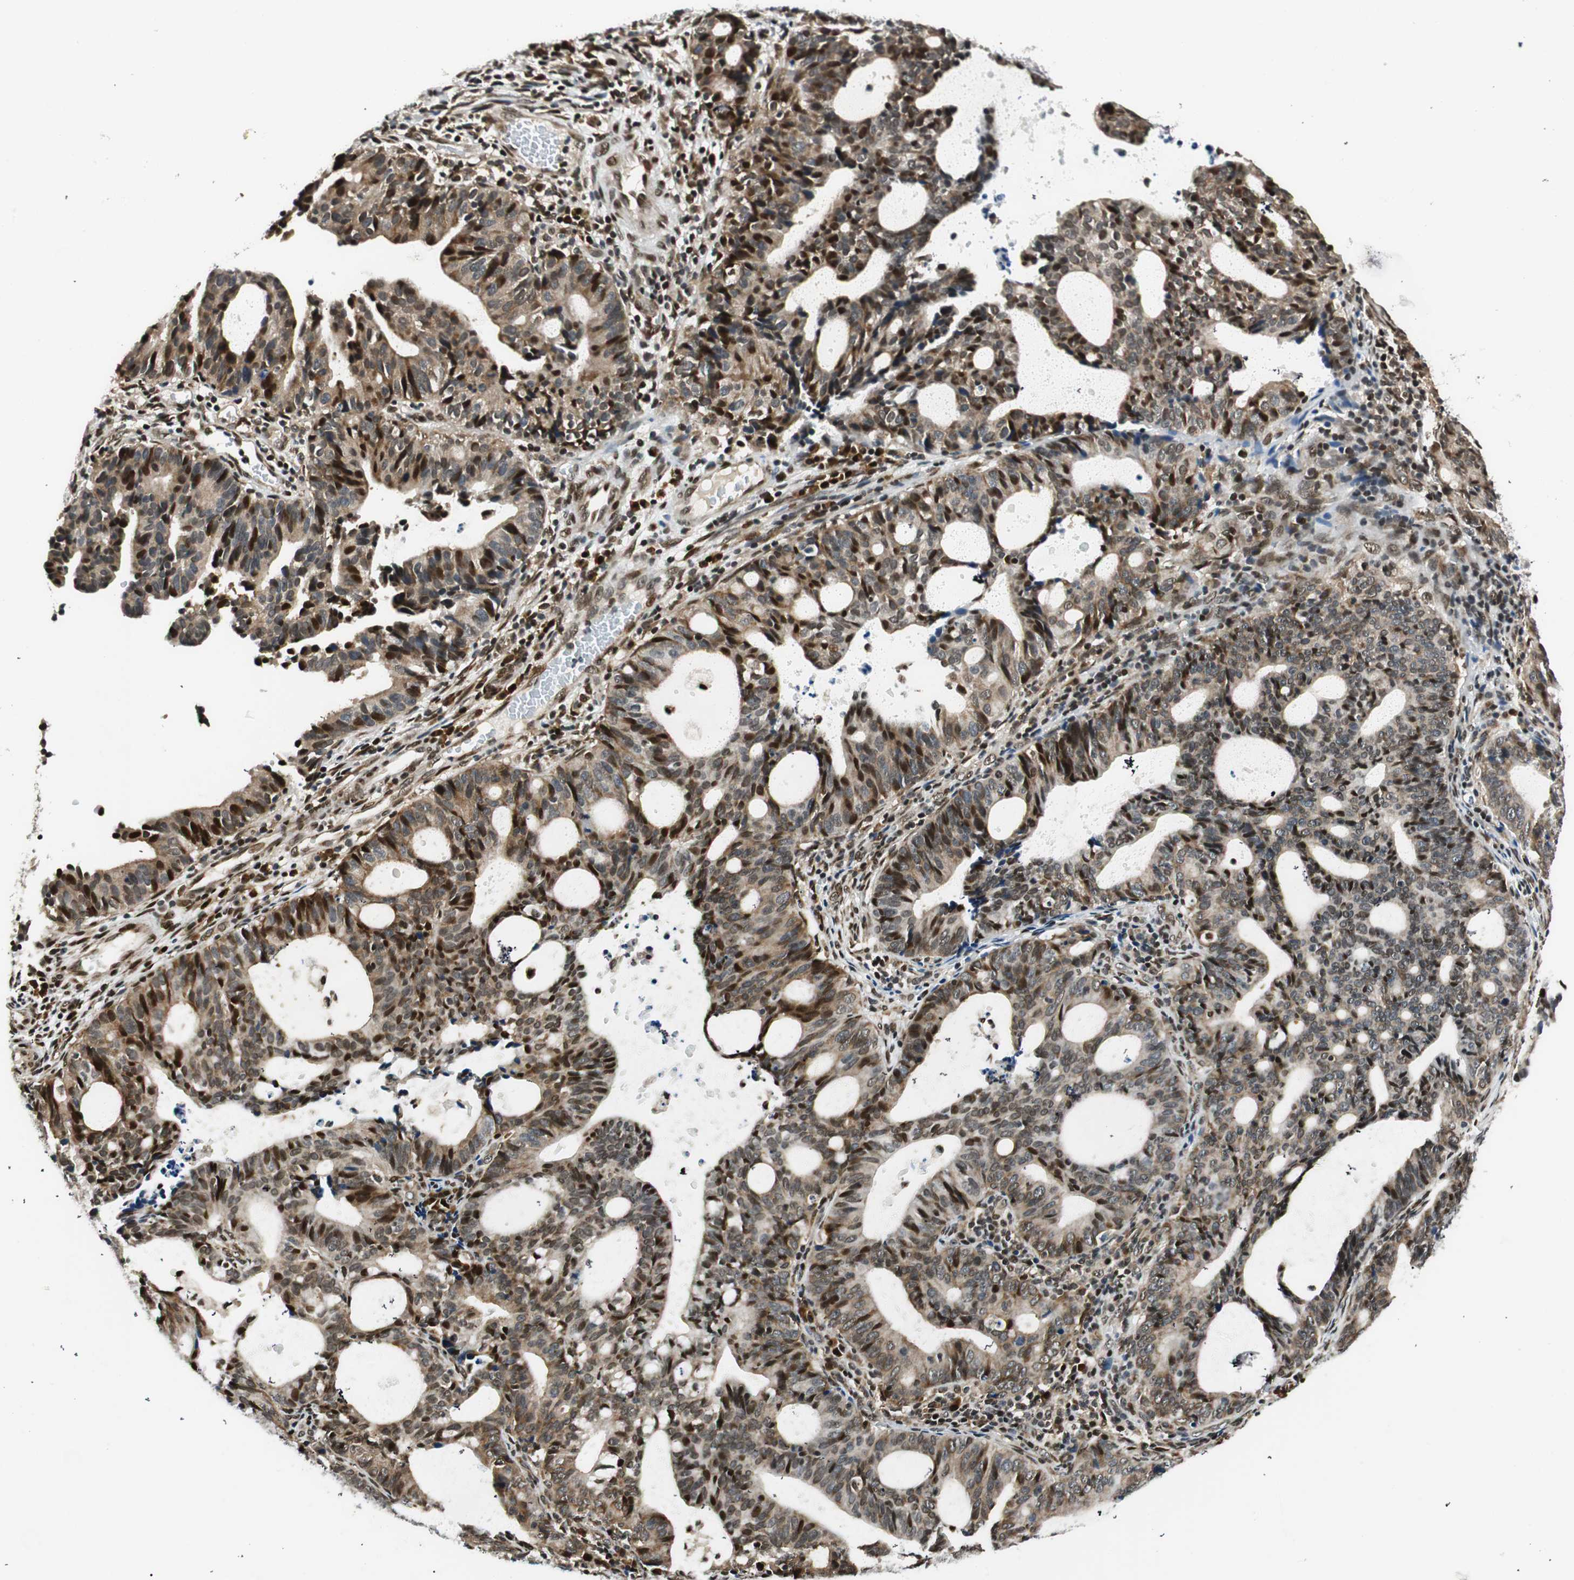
{"staining": {"intensity": "moderate", "quantity": ">75%", "location": "cytoplasmic/membranous,nuclear"}, "tissue": "endometrial cancer", "cell_type": "Tumor cells", "image_type": "cancer", "snomed": [{"axis": "morphology", "description": "Adenocarcinoma, NOS"}, {"axis": "topography", "description": "Uterus"}], "caption": "This is a photomicrograph of IHC staining of endometrial cancer (adenocarcinoma), which shows moderate expression in the cytoplasmic/membranous and nuclear of tumor cells.", "gene": "RING1", "patient": {"sex": "female", "age": 83}}